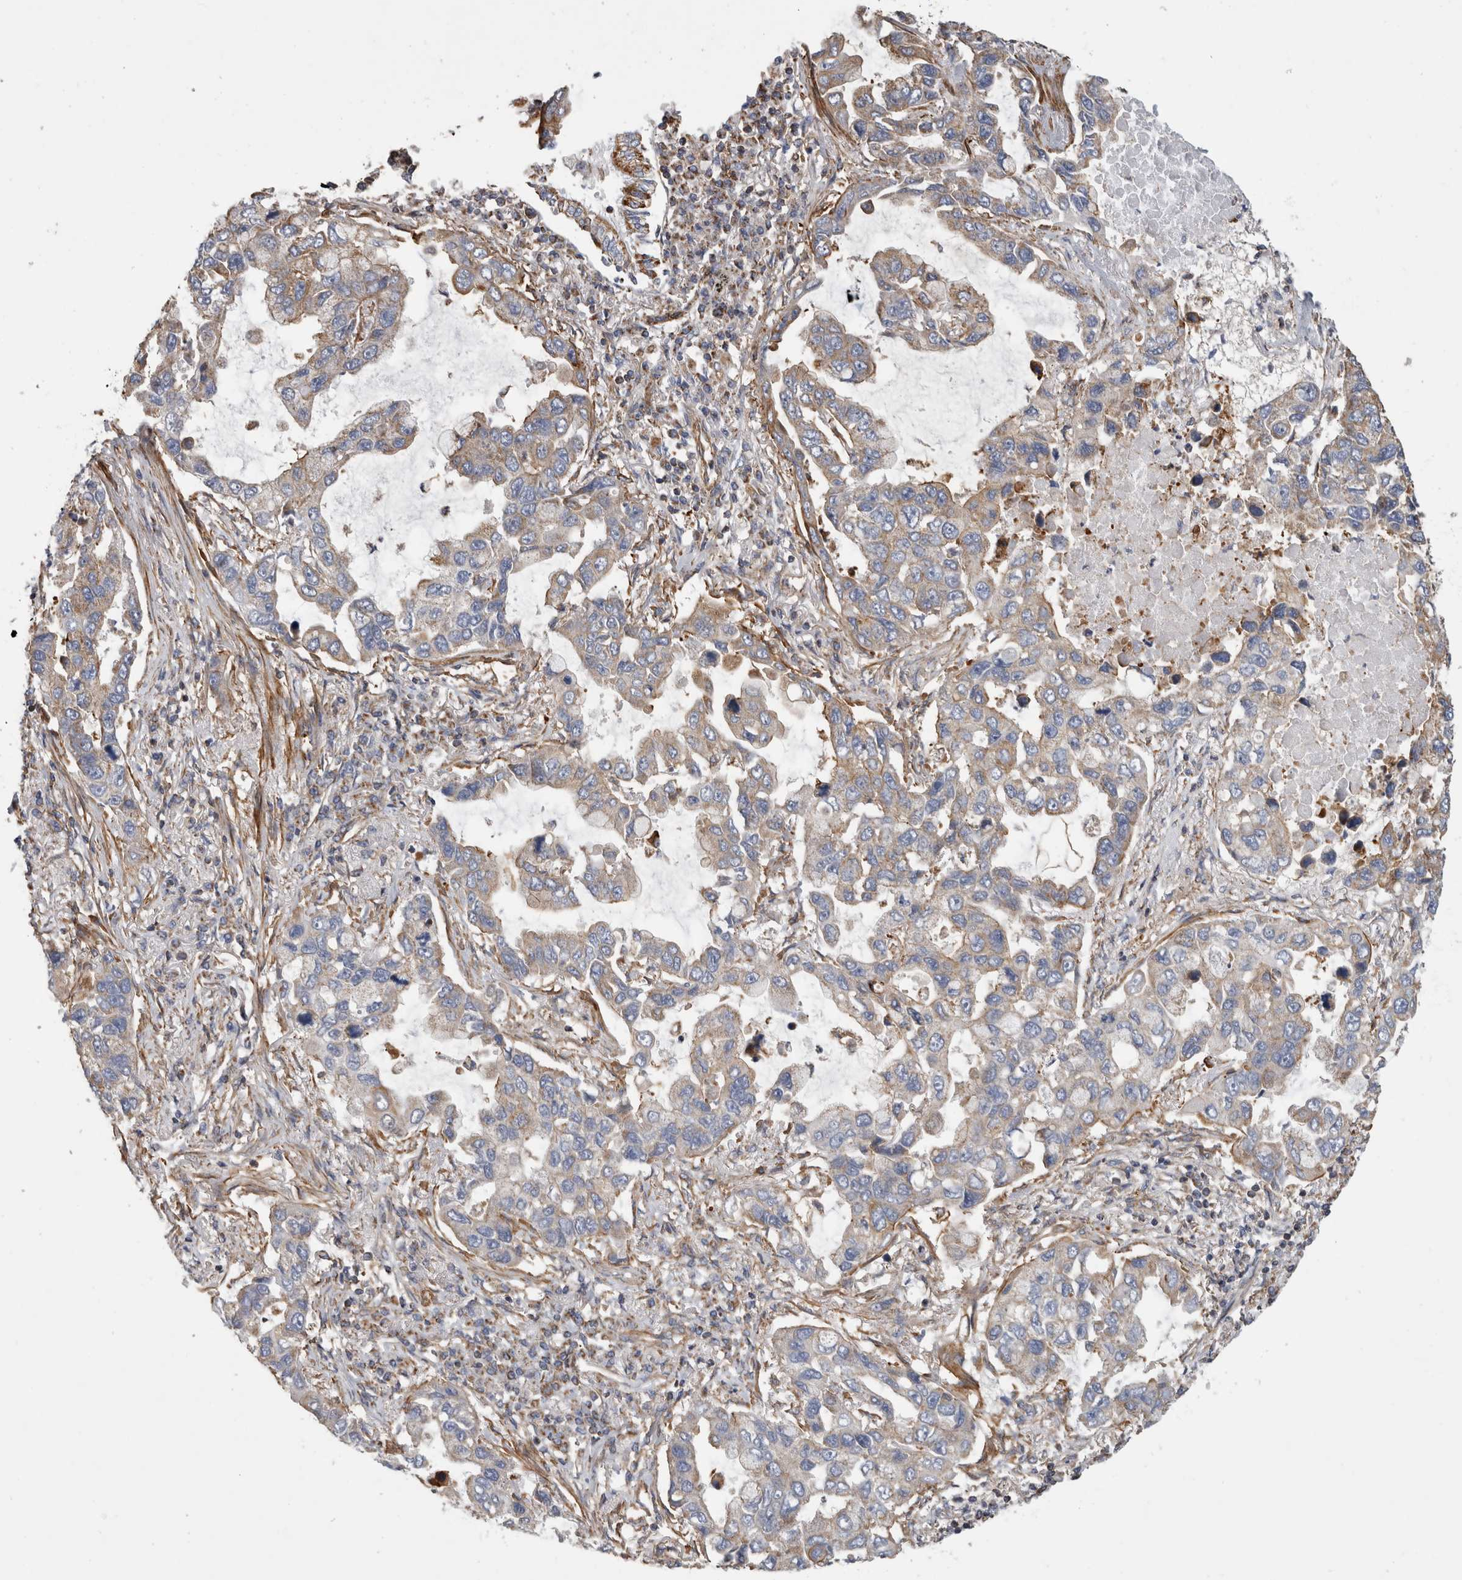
{"staining": {"intensity": "weak", "quantity": "25%-75%", "location": "cytoplasmic/membranous"}, "tissue": "lung cancer", "cell_type": "Tumor cells", "image_type": "cancer", "snomed": [{"axis": "morphology", "description": "Adenocarcinoma, NOS"}, {"axis": "topography", "description": "Lung"}], "caption": "Lung cancer stained with a protein marker shows weak staining in tumor cells.", "gene": "SFXN2", "patient": {"sex": "male", "age": 64}}